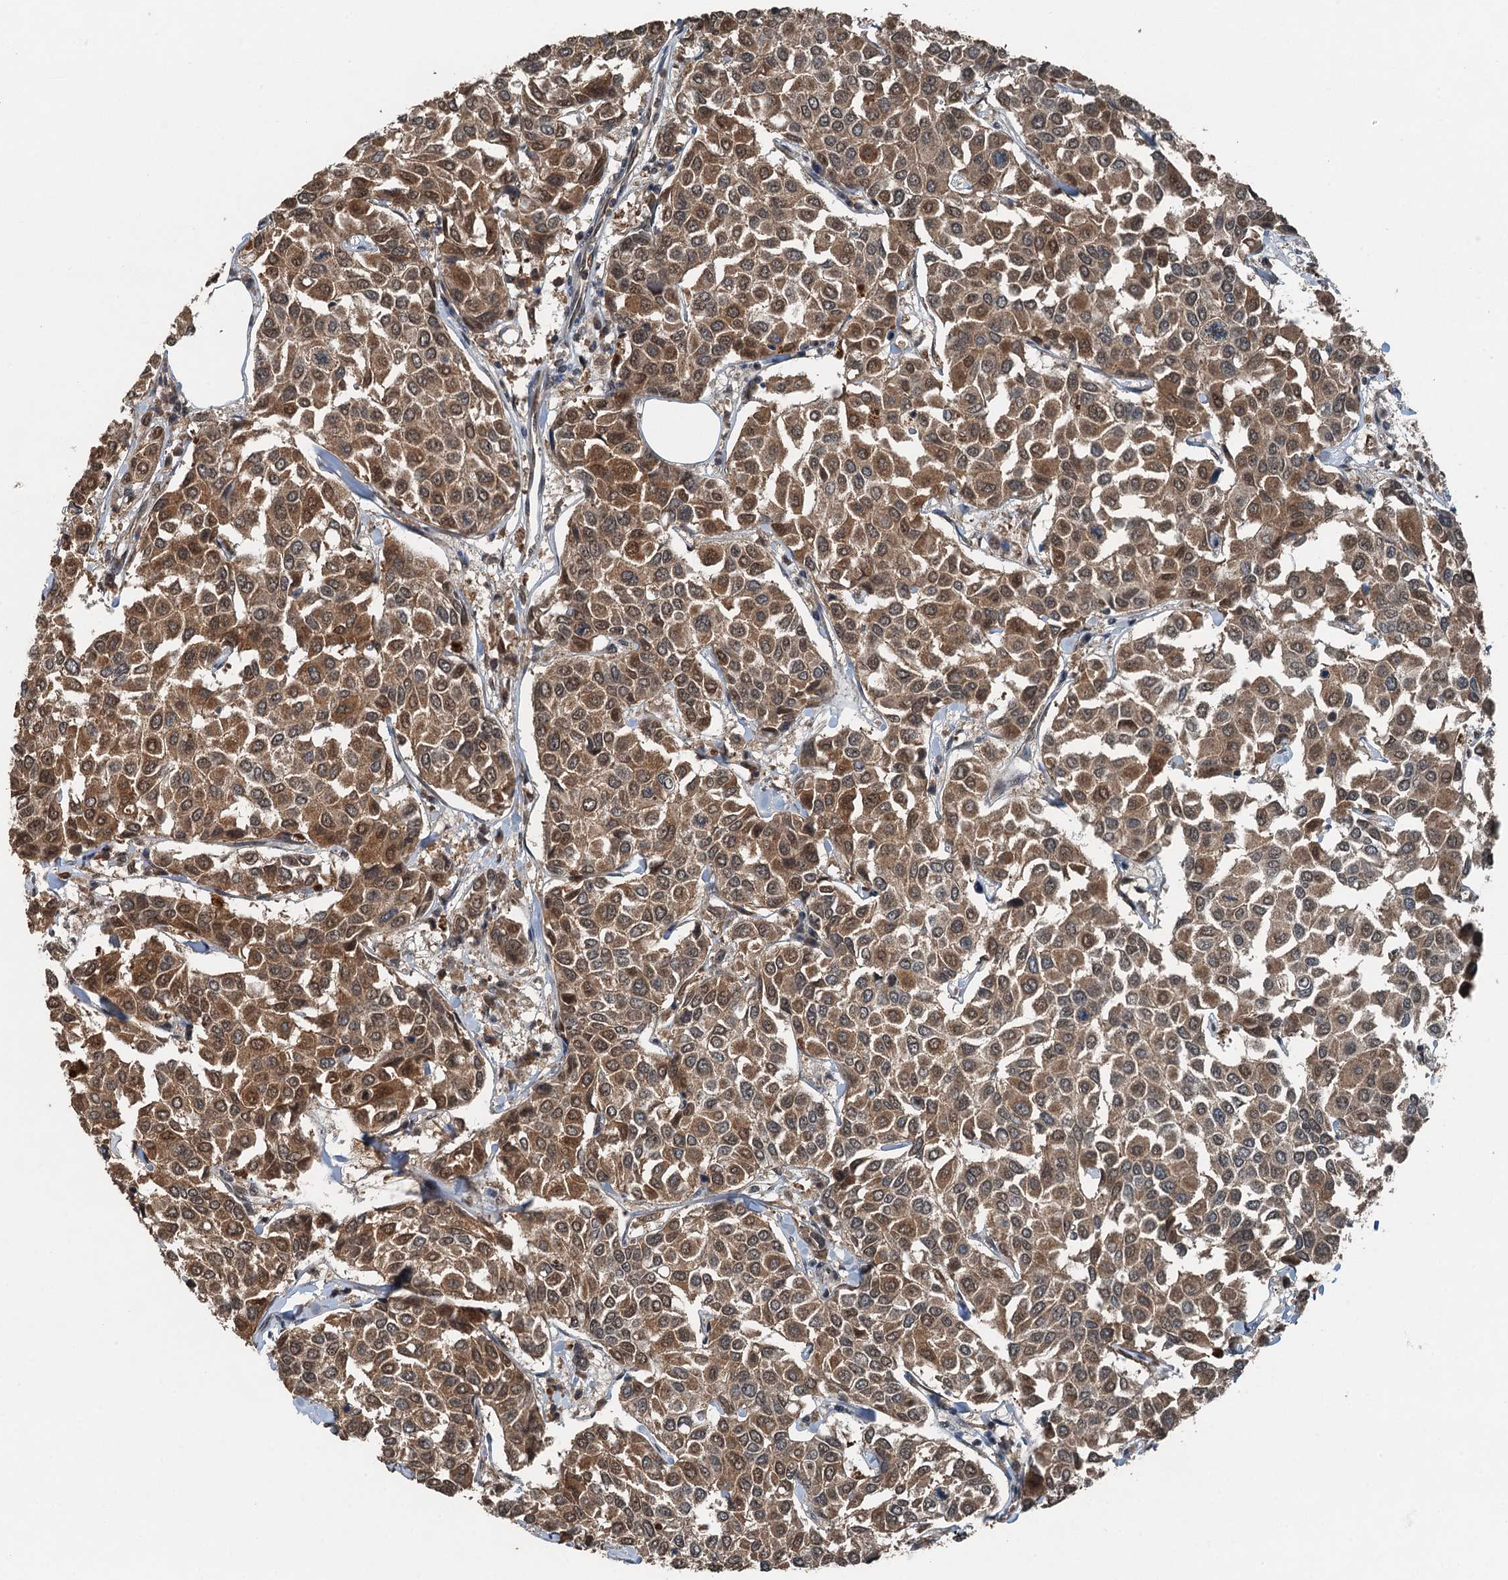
{"staining": {"intensity": "moderate", "quantity": ">75%", "location": "cytoplasmic/membranous,nuclear"}, "tissue": "breast cancer", "cell_type": "Tumor cells", "image_type": "cancer", "snomed": [{"axis": "morphology", "description": "Duct carcinoma"}, {"axis": "topography", "description": "Breast"}], "caption": "The immunohistochemical stain shows moderate cytoplasmic/membranous and nuclear positivity in tumor cells of intraductal carcinoma (breast) tissue.", "gene": "UBXN6", "patient": {"sex": "female", "age": 55}}